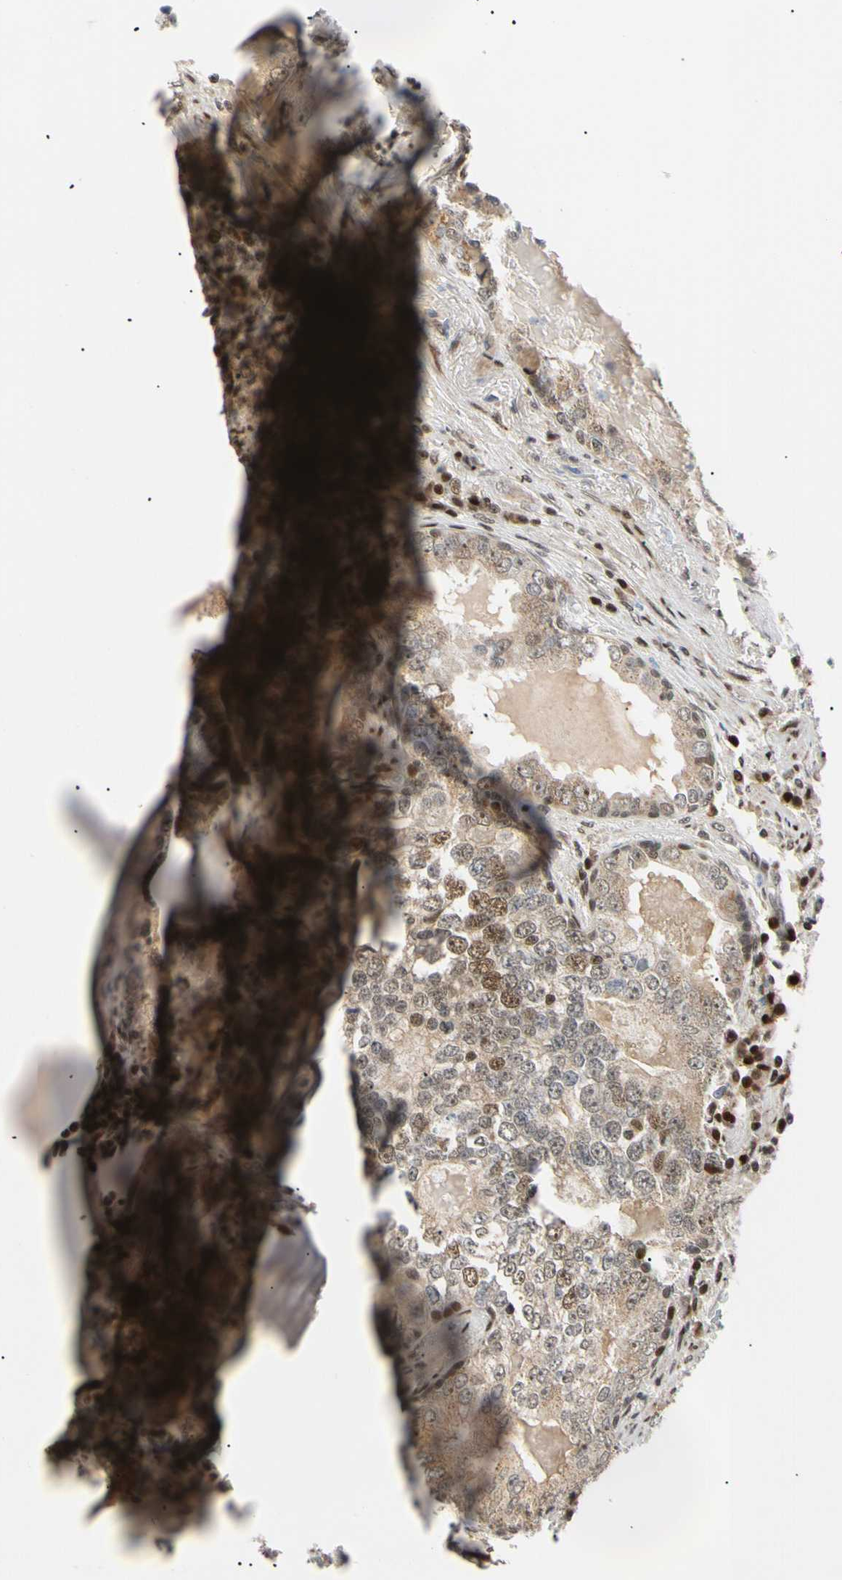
{"staining": {"intensity": "moderate", "quantity": "25%-75%", "location": "cytoplasmic/membranous,nuclear"}, "tissue": "prostate cancer", "cell_type": "Tumor cells", "image_type": "cancer", "snomed": [{"axis": "morphology", "description": "Adenocarcinoma, High grade"}, {"axis": "topography", "description": "Prostate"}], "caption": "Immunohistochemistry (IHC) micrograph of neoplastic tissue: human prostate high-grade adenocarcinoma stained using immunohistochemistry (IHC) demonstrates medium levels of moderate protein expression localized specifically in the cytoplasmic/membranous and nuclear of tumor cells, appearing as a cytoplasmic/membranous and nuclear brown color.", "gene": "E2F1", "patient": {"sex": "male", "age": 66}}